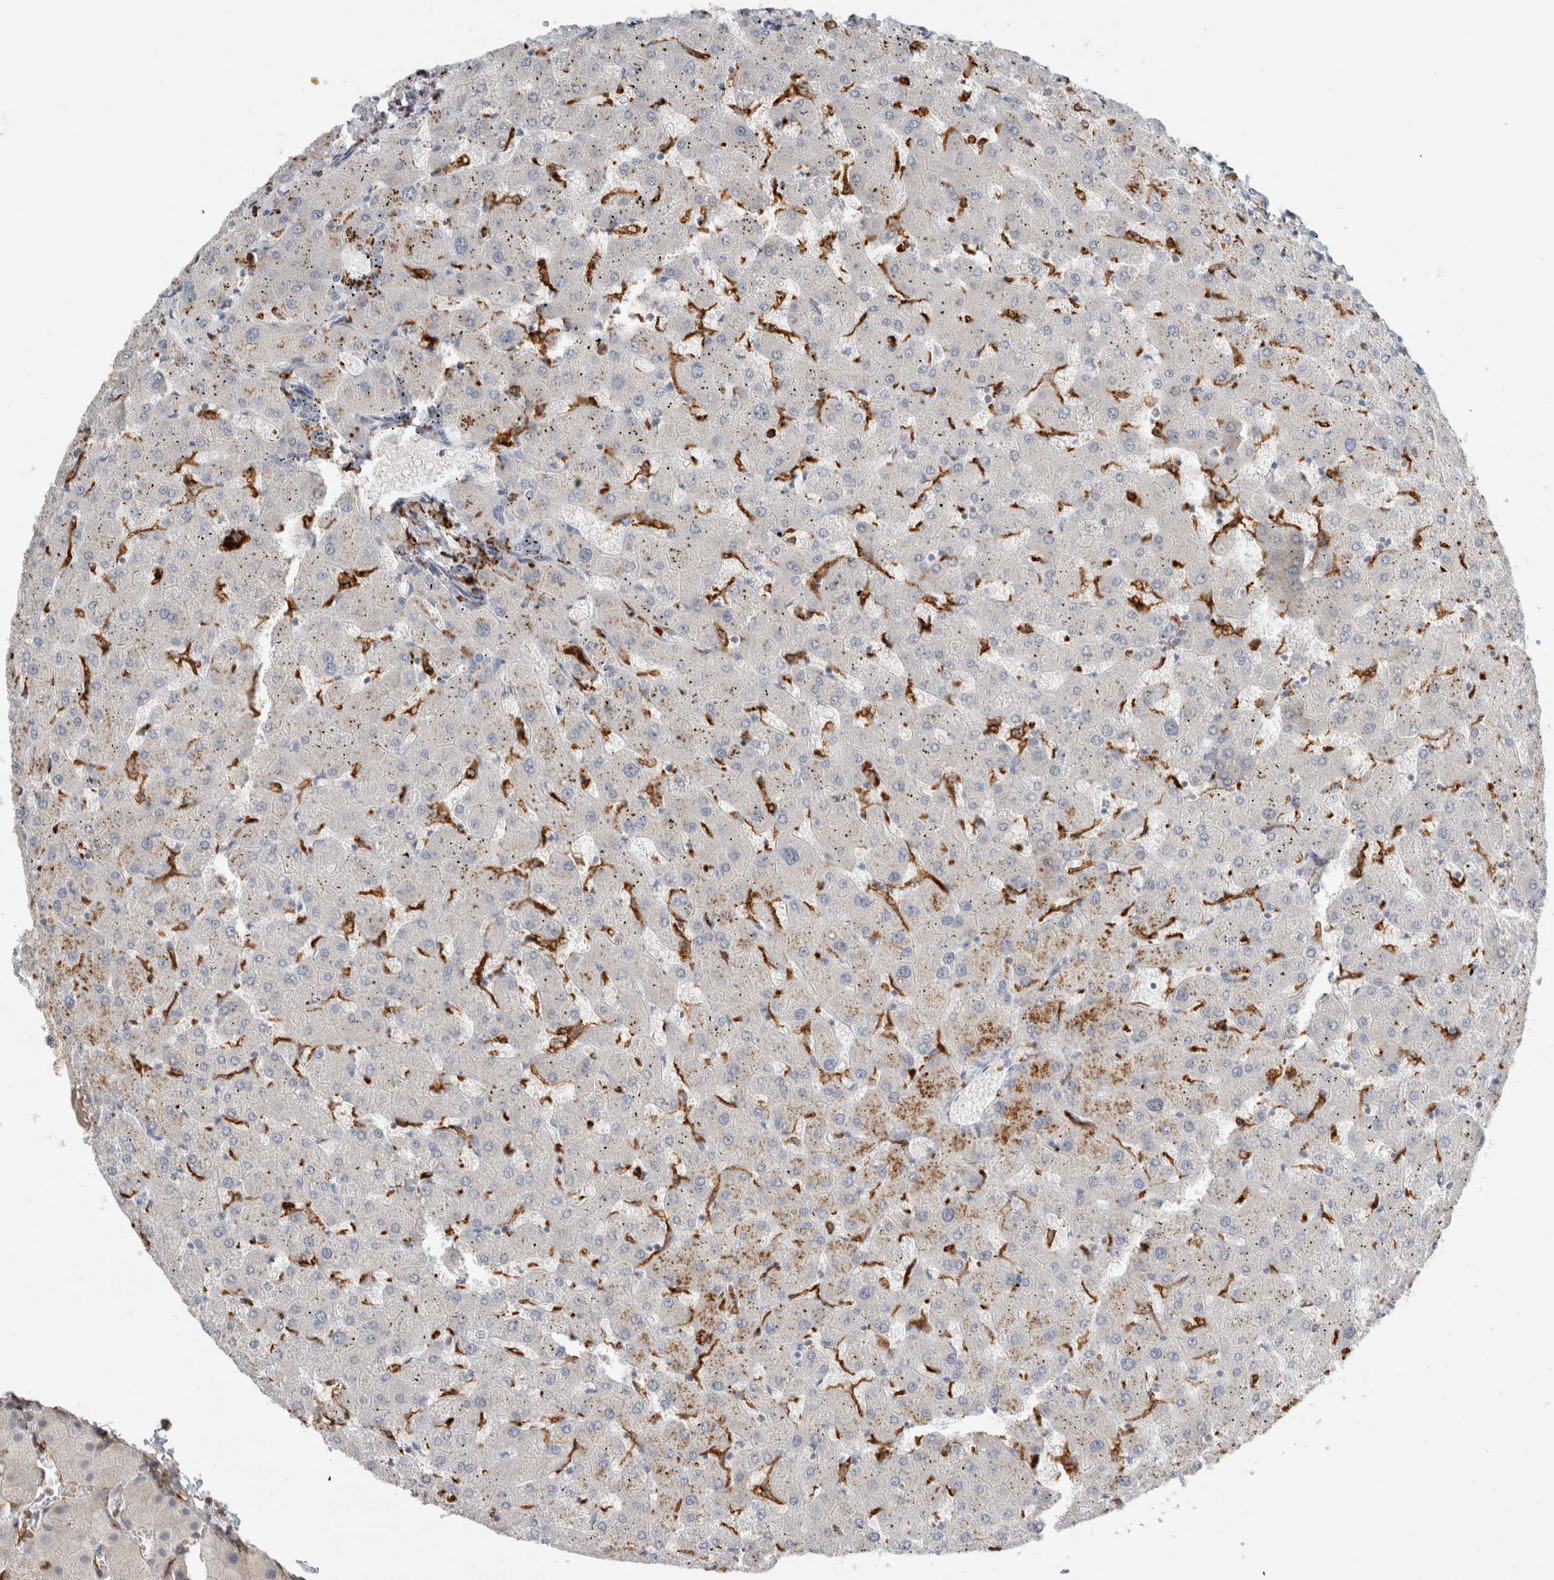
{"staining": {"intensity": "negative", "quantity": "none", "location": "none"}, "tissue": "liver", "cell_type": "Cholangiocytes", "image_type": "normal", "snomed": [{"axis": "morphology", "description": "Normal tissue, NOS"}, {"axis": "topography", "description": "Liver"}], "caption": "Photomicrograph shows no significant protein expression in cholangiocytes of normal liver. (IHC, brightfield microscopy, high magnification).", "gene": "LY86", "patient": {"sex": "female", "age": 63}}